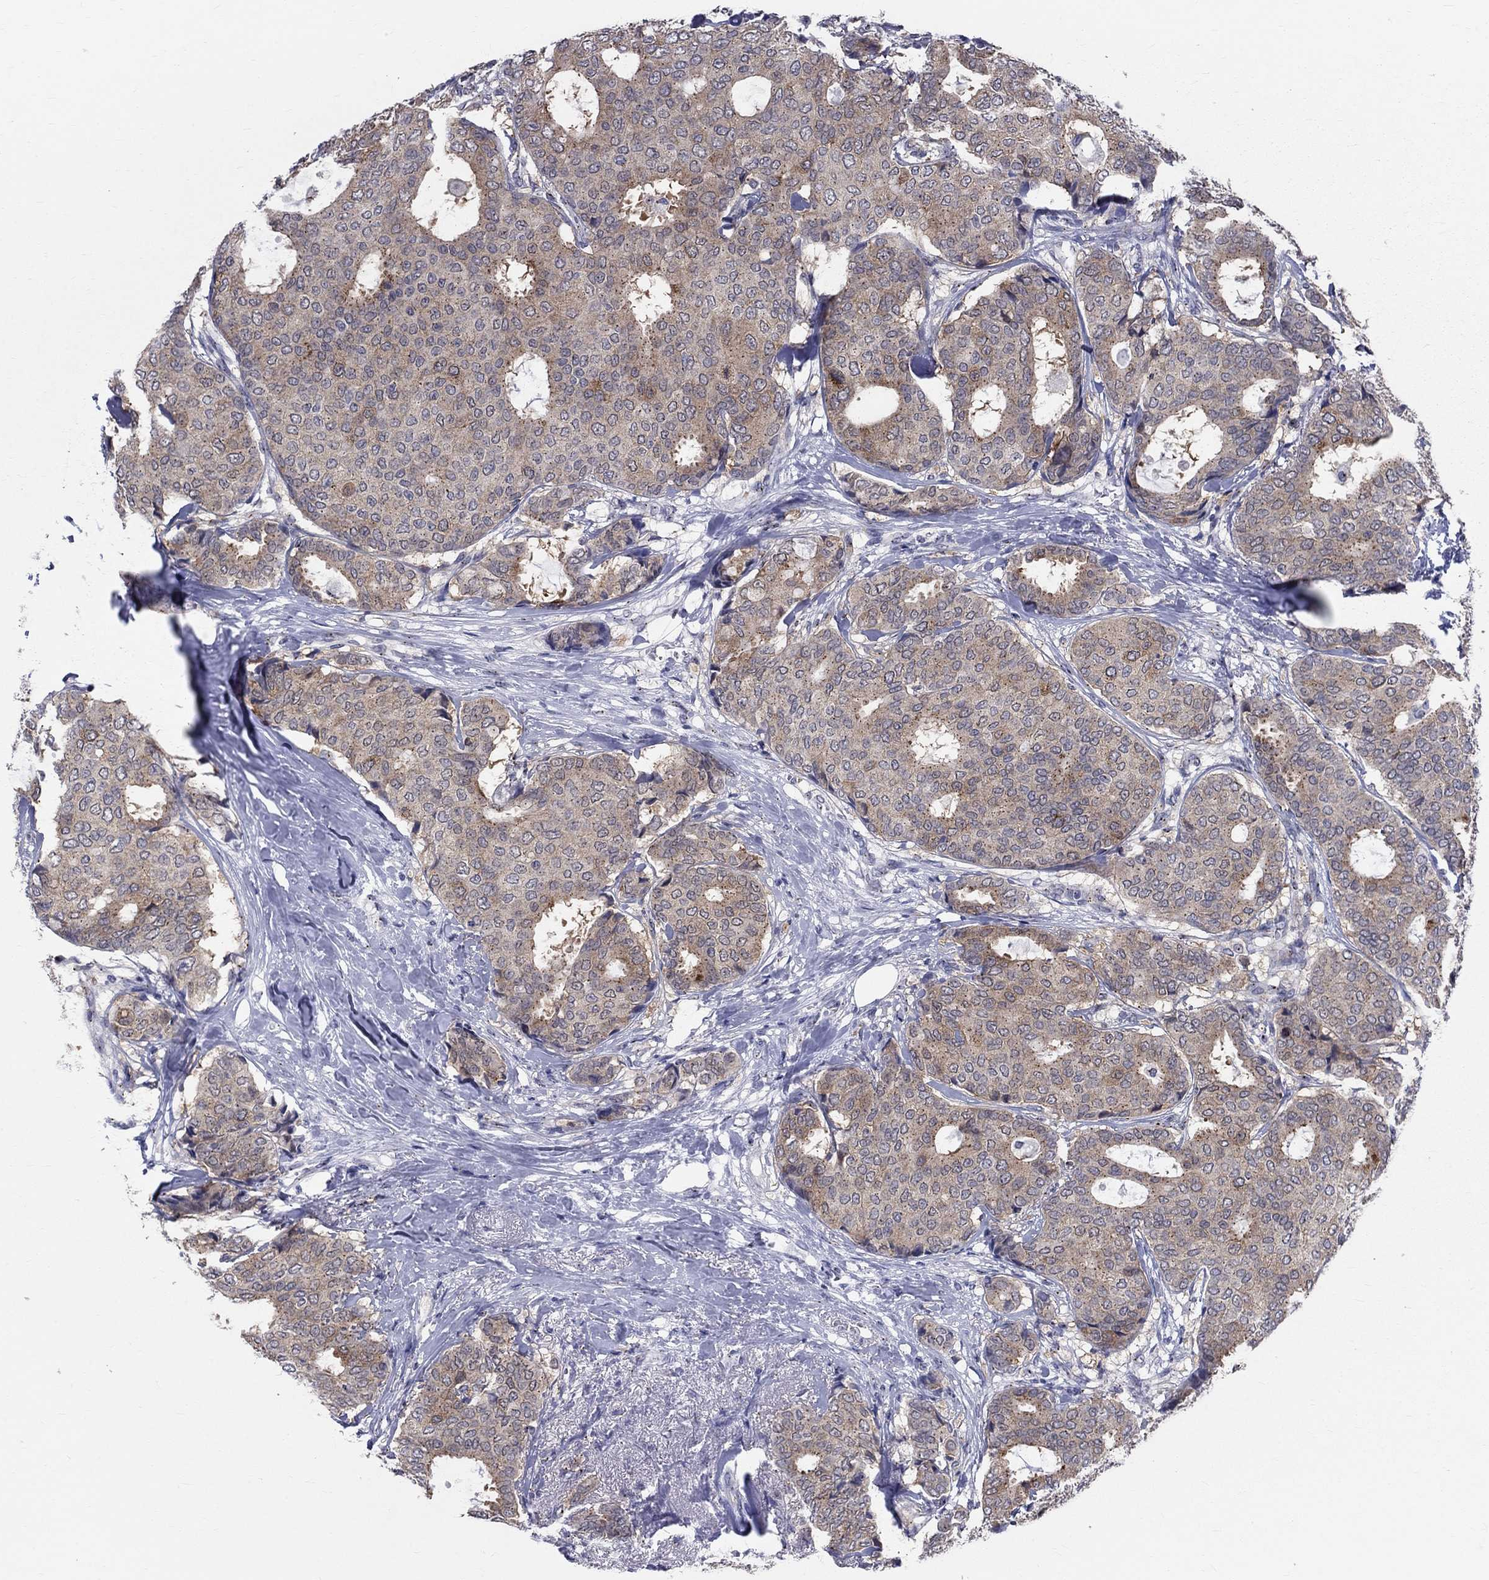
{"staining": {"intensity": "weak", "quantity": ">75%", "location": "cytoplasmic/membranous"}, "tissue": "breast cancer", "cell_type": "Tumor cells", "image_type": "cancer", "snomed": [{"axis": "morphology", "description": "Duct carcinoma"}, {"axis": "topography", "description": "Breast"}], "caption": "The micrograph demonstrates immunohistochemical staining of breast cancer. There is weak cytoplasmic/membranous staining is appreciated in about >75% of tumor cells.", "gene": "CEP43", "patient": {"sex": "female", "age": 75}}